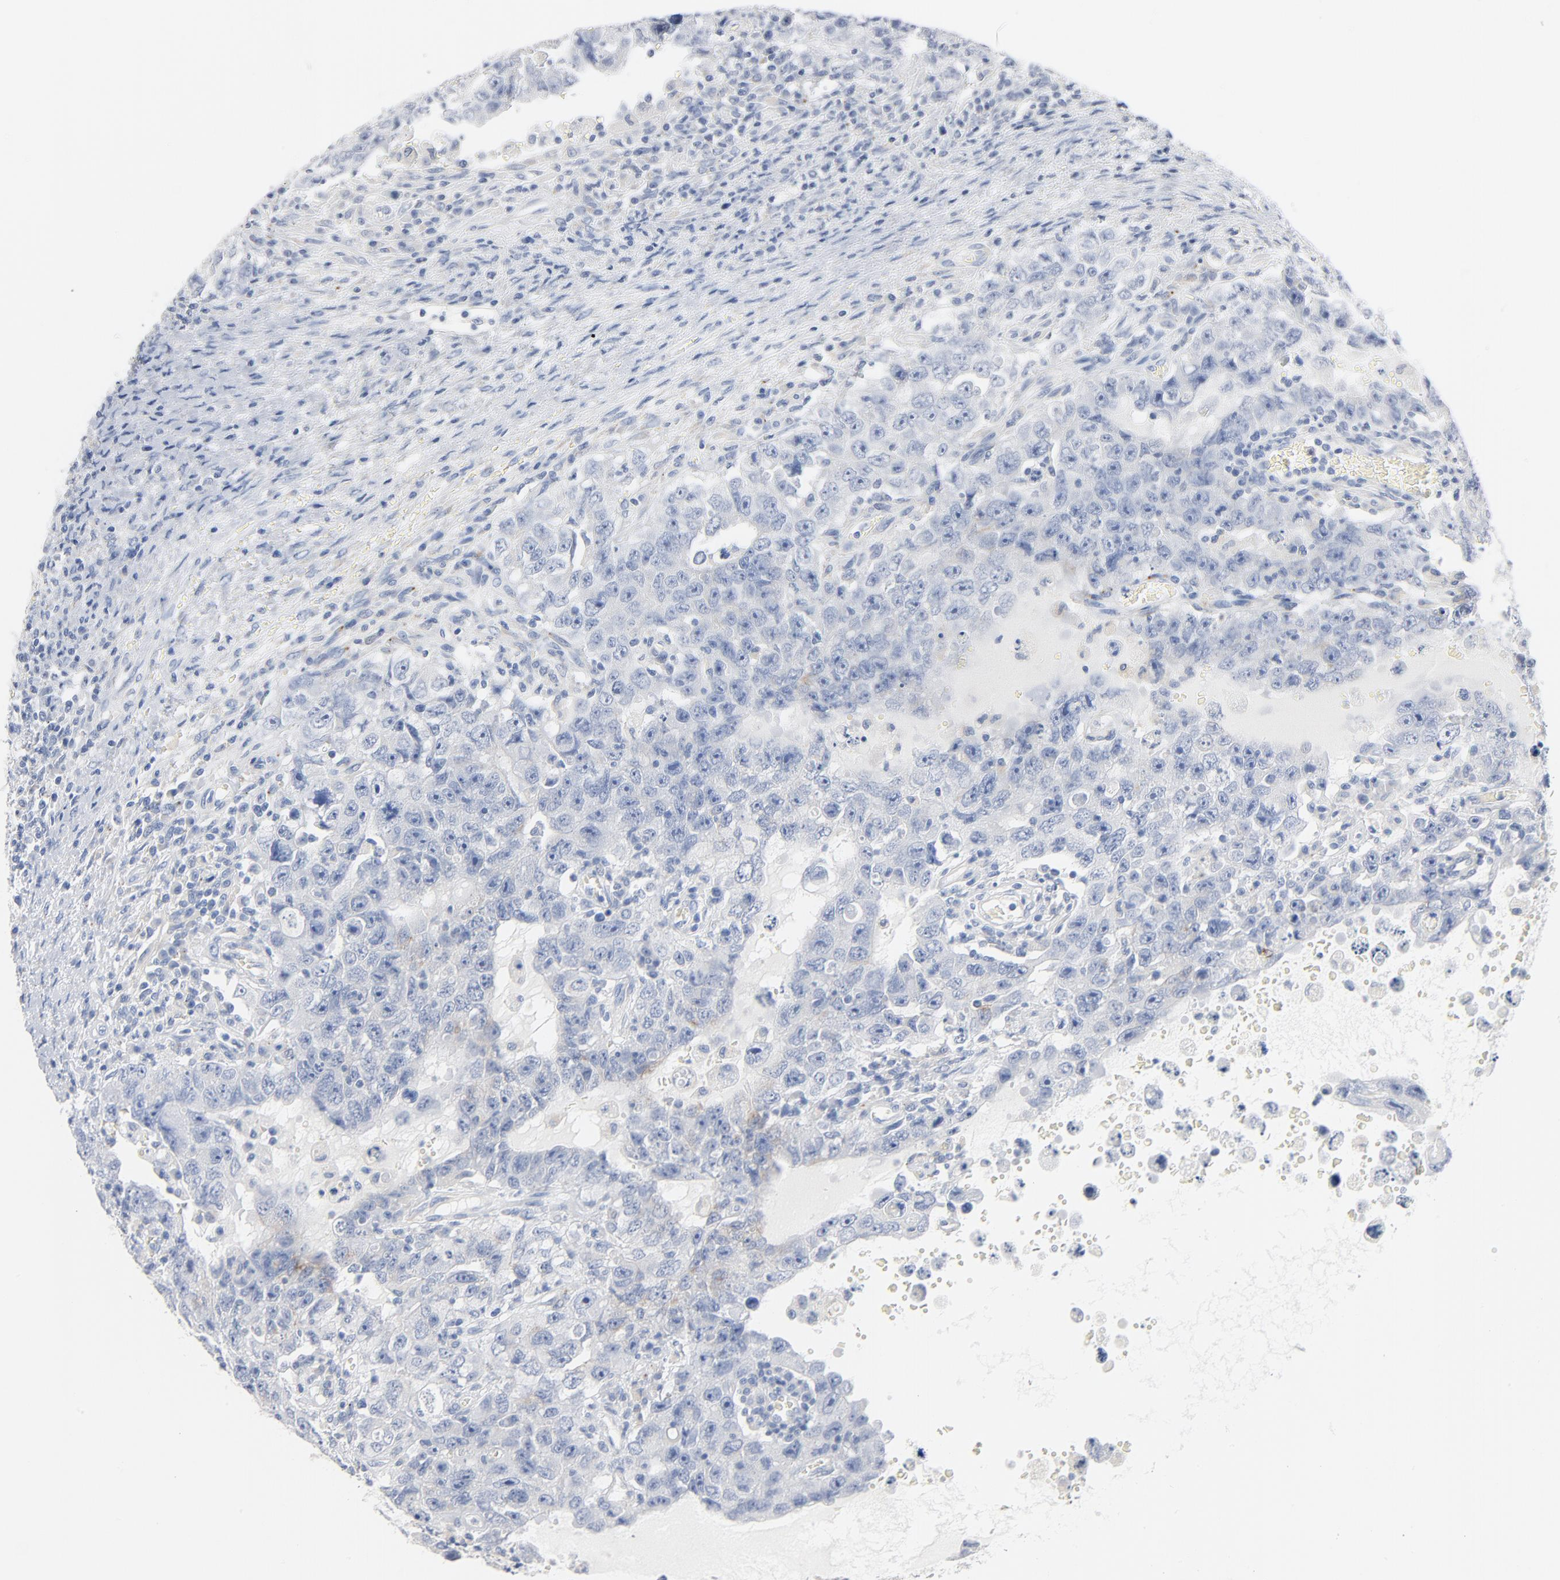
{"staining": {"intensity": "negative", "quantity": "none", "location": "none"}, "tissue": "testis cancer", "cell_type": "Tumor cells", "image_type": "cancer", "snomed": [{"axis": "morphology", "description": "Carcinoma, Embryonal, NOS"}, {"axis": "topography", "description": "Testis"}], "caption": "An immunohistochemistry micrograph of testis cancer is shown. There is no staining in tumor cells of testis cancer. The staining is performed using DAB brown chromogen with nuclei counter-stained in using hematoxylin.", "gene": "IFT43", "patient": {"sex": "male", "age": 26}}